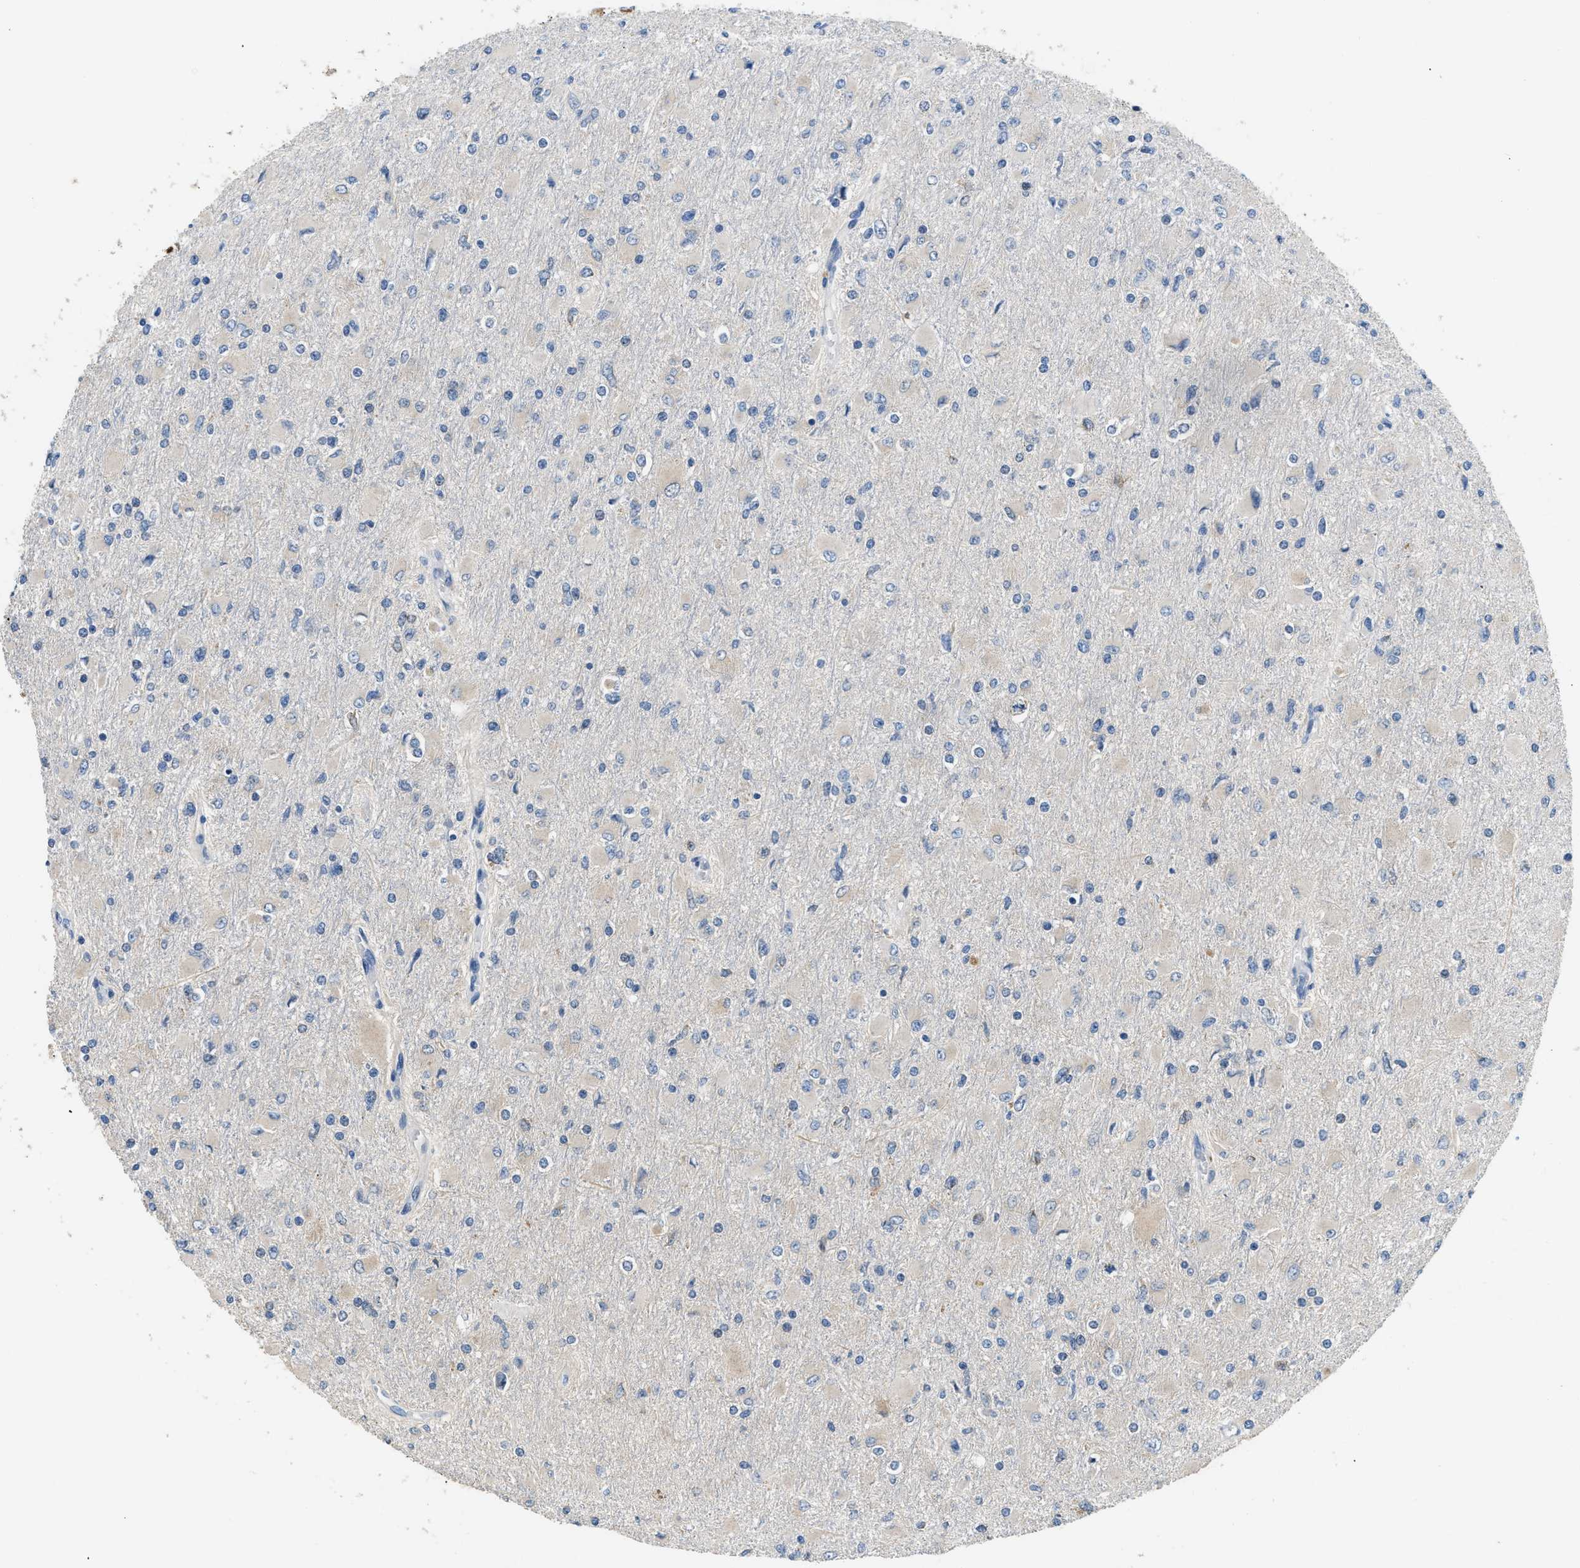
{"staining": {"intensity": "negative", "quantity": "none", "location": "none"}, "tissue": "glioma", "cell_type": "Tumor cells", "image_type": "cancer", "snomed": [{"axis": "morphology", "description": "Glioma, malignant, High grade"}, {"axis": "topography", "description": "Cerebral cortex"}], "caption": "This is an immunohistochemistry micrograph of malignant glioma (high-grade). There is no staining in tumor cells.", "gene": "TOMM34", "patient": {"sex": "female", "age": 36}}